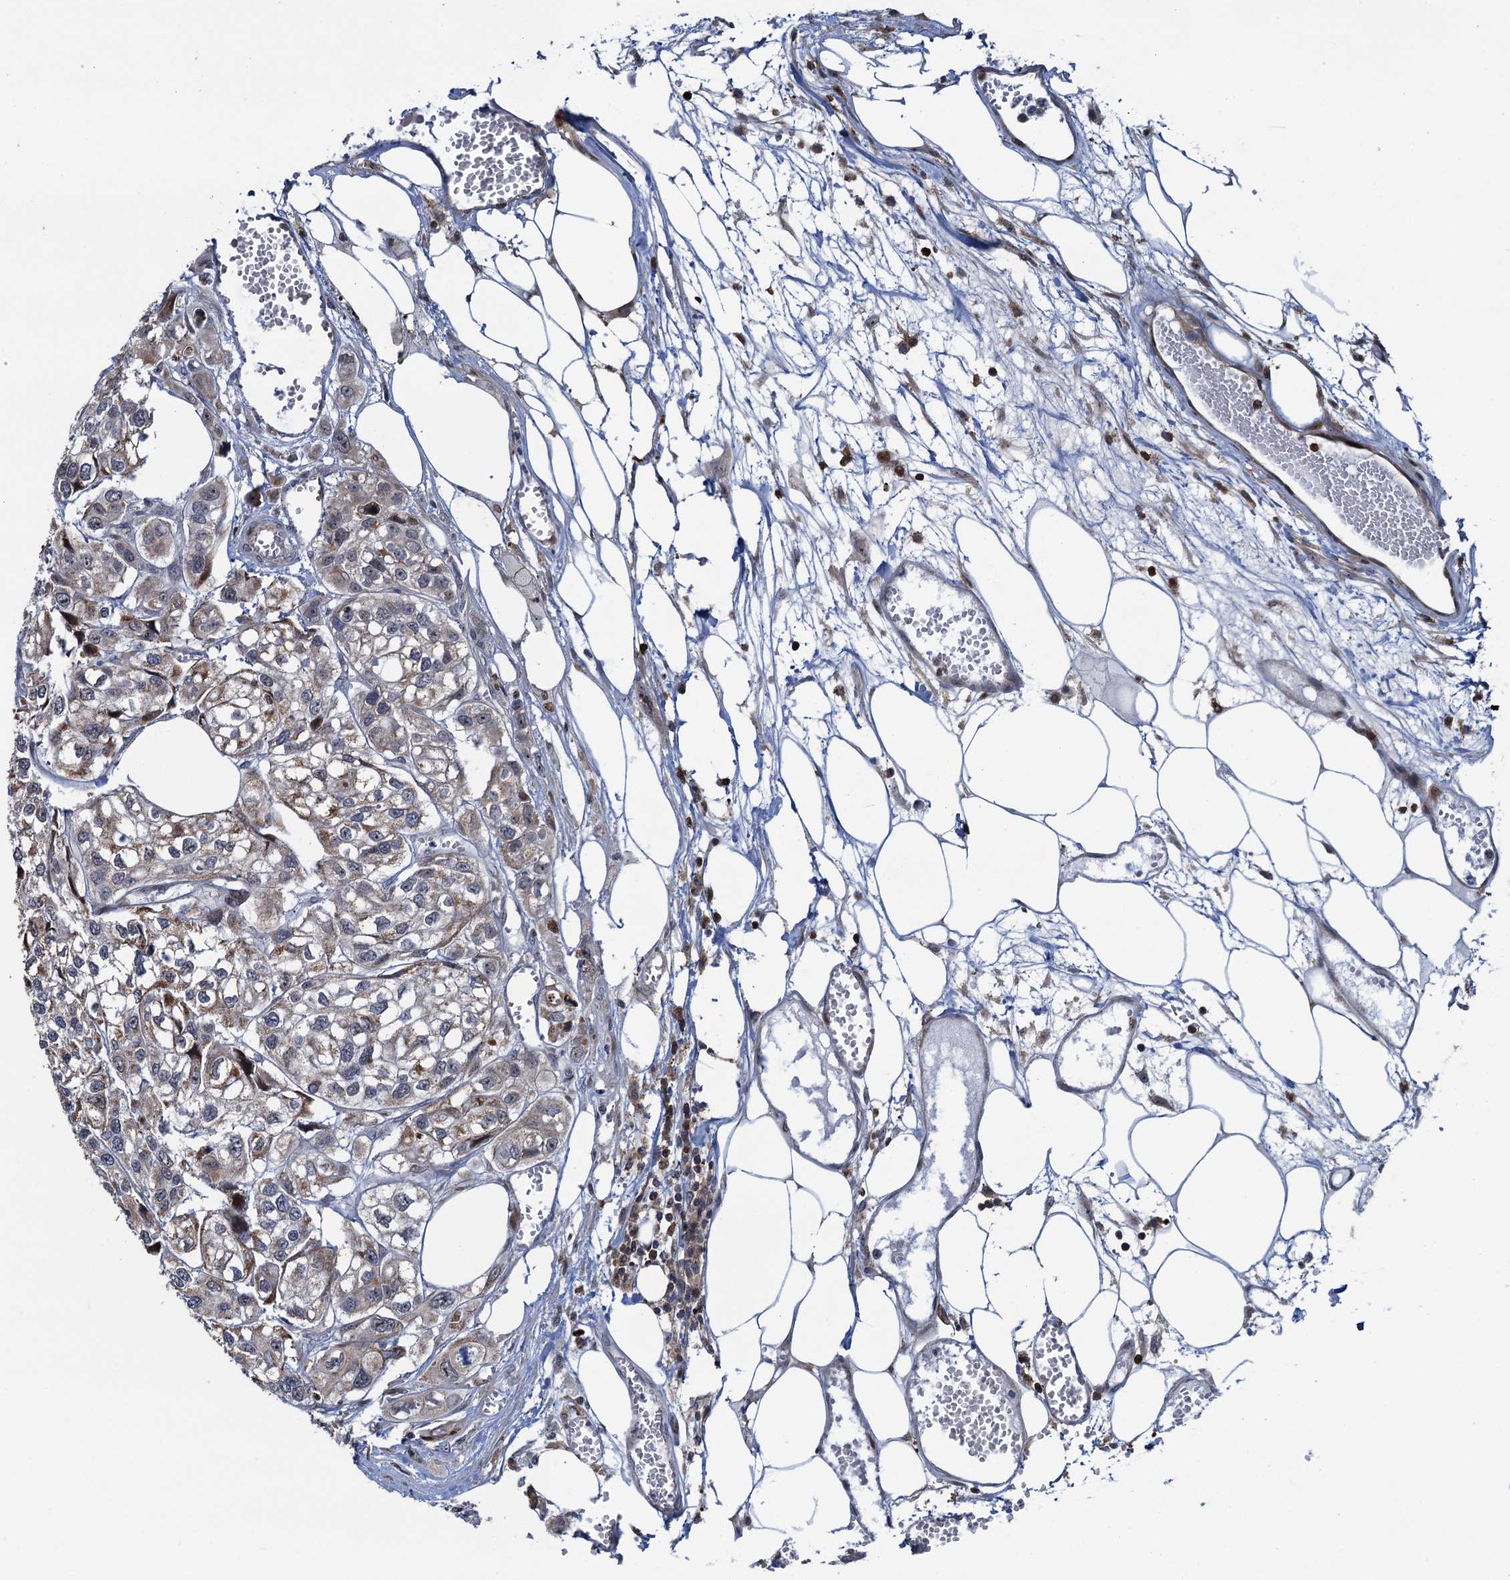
{"staining": {"intensity": "weak", "quantity": ">75%", "location": "cytoplasmic/membranous"}, "tissue": "urothelial cancer", "cell_type": "Tumor cells", "image_type": "cancer", "snomed": [{"axis": "morphology", "description": "Urothelial carcinoma, High grade"}, {"axis": "topography", "description": "Urinary bladder"}], "caption": "There is low levels of weak cytoplasmic/membranous expression in tumor cells of urothelial carcinoma (high-grade), as demonstrated by immunohistochemical staining (brown color).", "gene": "CCDC102A", "patient": {"sex": "male", "age": 67}}